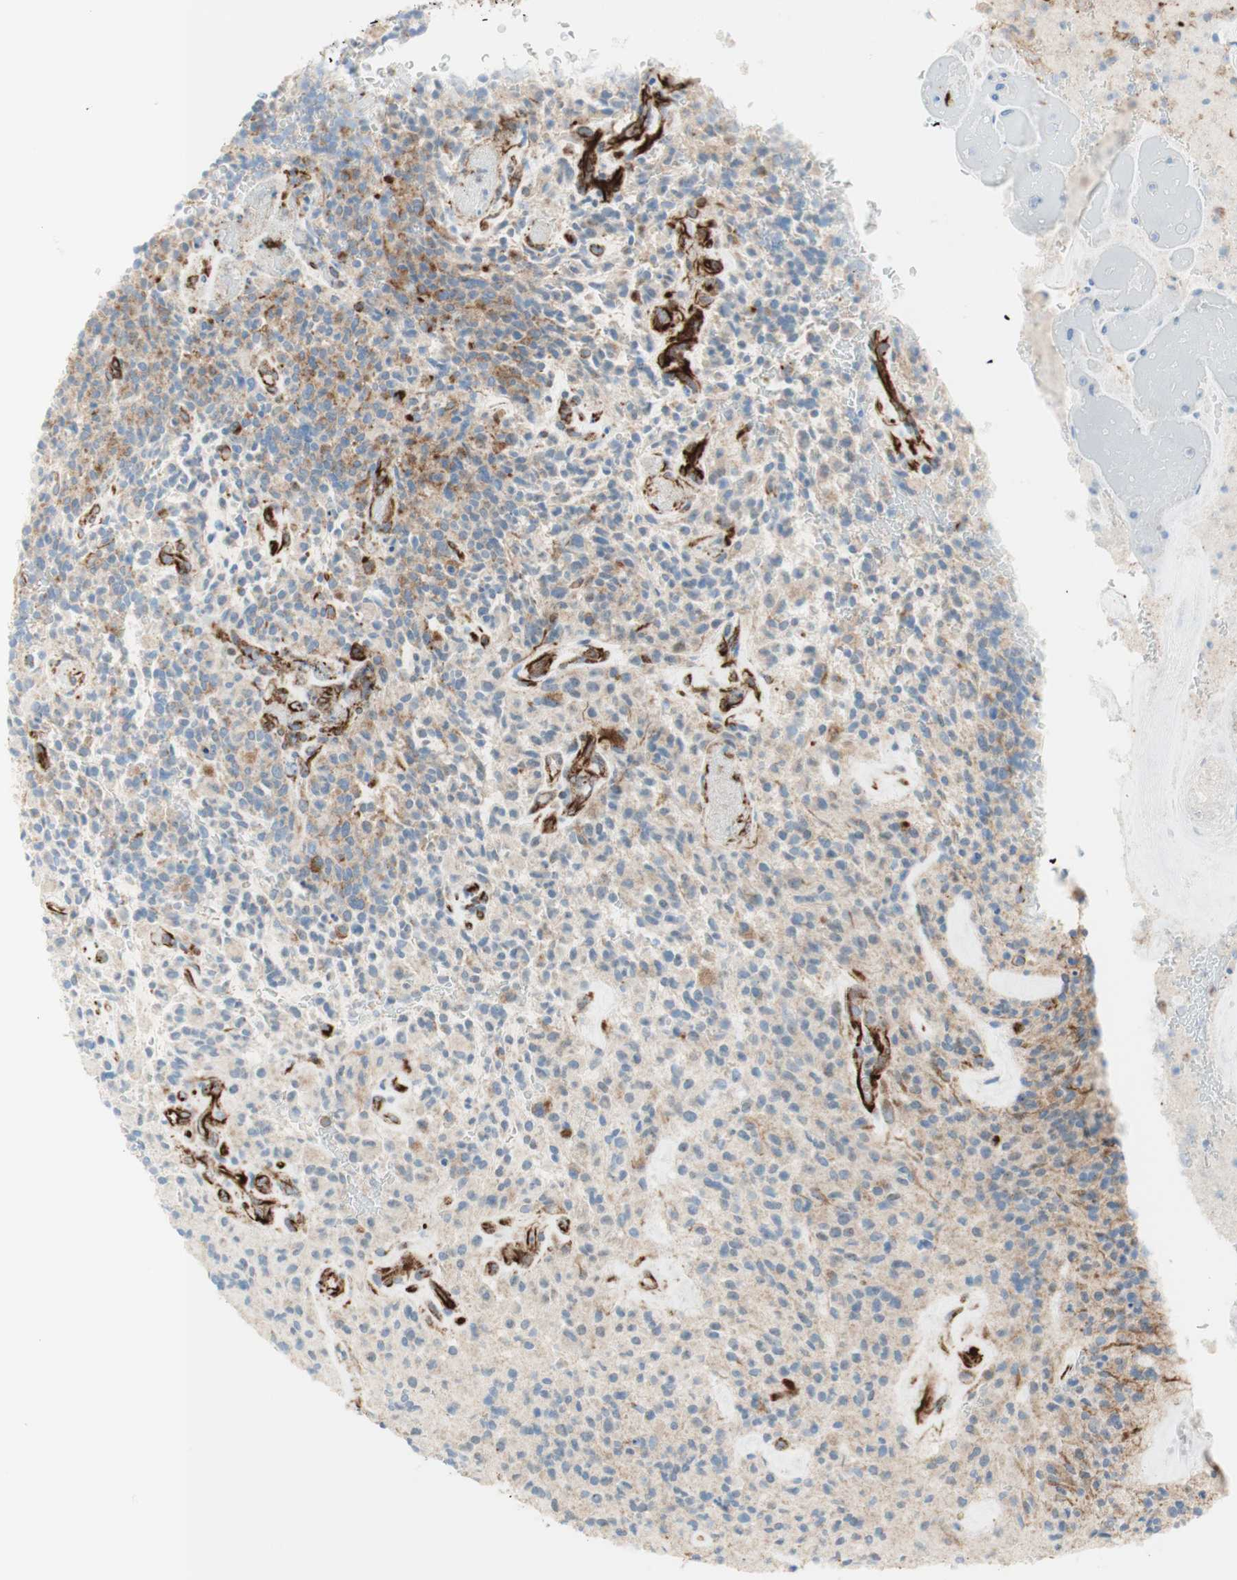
{"staining": {"intensity": "weak", "quantity": "<25%", "location": "cytoplasmic/membranous"}, "tissue": "glioma", "cell_type": "Tumor cells", "image_type": "cancer", "snomed": [{"axis": "morphology", "description": "Glioma, malignant, High grade"}, {"axis": "topography", "description": "Brain"}], "caption": "A high-resolution image shows immunohistochemistry (IHC) staining of malignant glioma (high-grade), which demonstrates no significant staining in tumor cells.", "gene": "POU2AF1", "patient": {"sex": "male", "age": 71}}